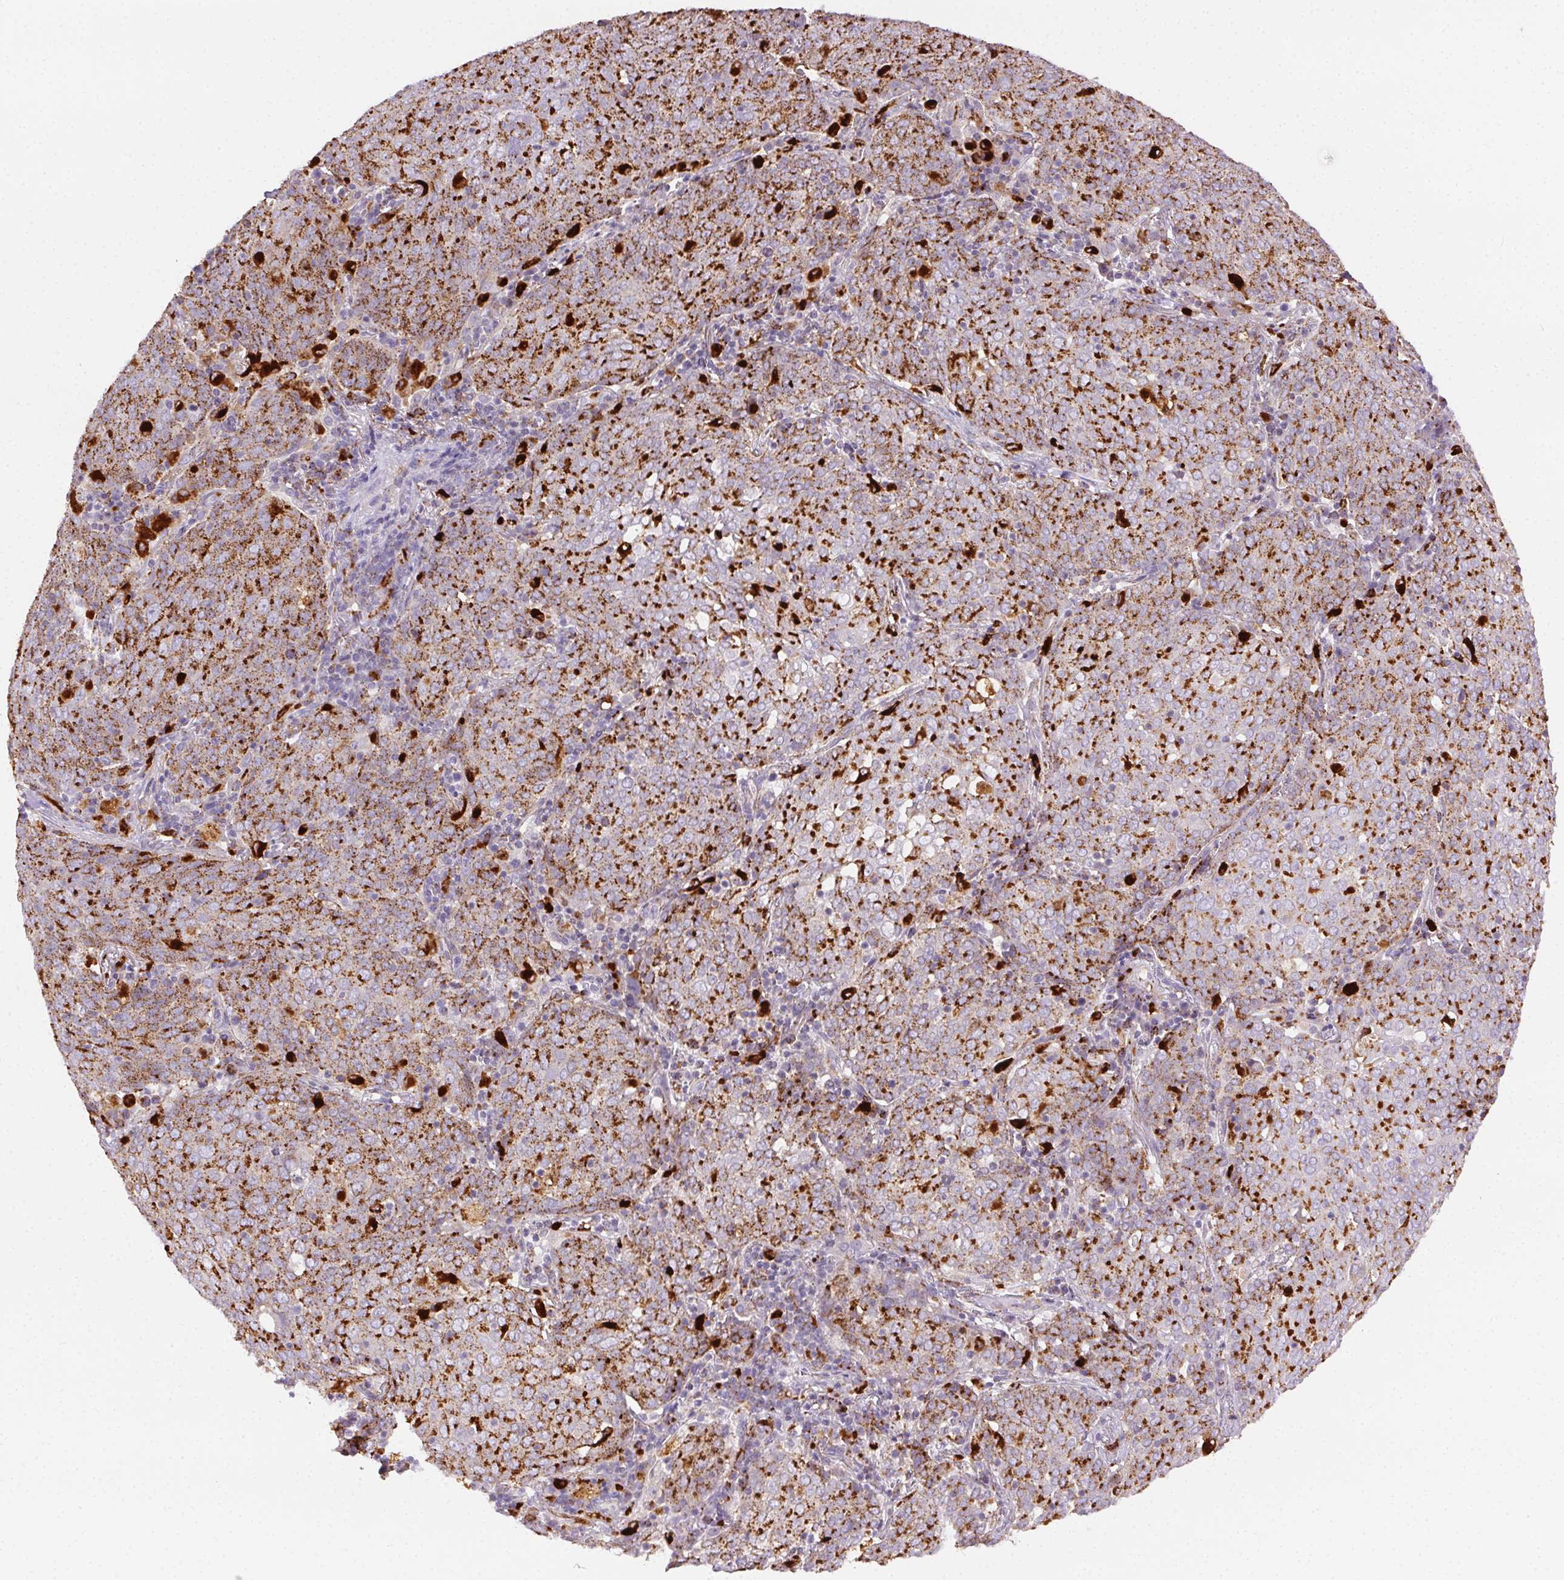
{"staining": {"intensity": "strong", "quantity": ">75%", "location": "cytoplasmic/membranous"}, "tissue": "lung cancer", "cell_type": "Tumor cells", "image_type": "cancer", "snomed": [{"axis": "morphology", "description": "Squamous cell carcinoma, NOS"}, {"axis": "topography", "description": "Lung"}], "caption": "Protein expression analysis of lung squamous cell carcinoma reveals strong cytoplasmic/membranous expression in approximately >75% of tumor cells. The protein of interest is shown in brown color, while the nuclei are stained blue.", "gene": "SCPEP1", "patient": {"sex": "male", "age": 82}}